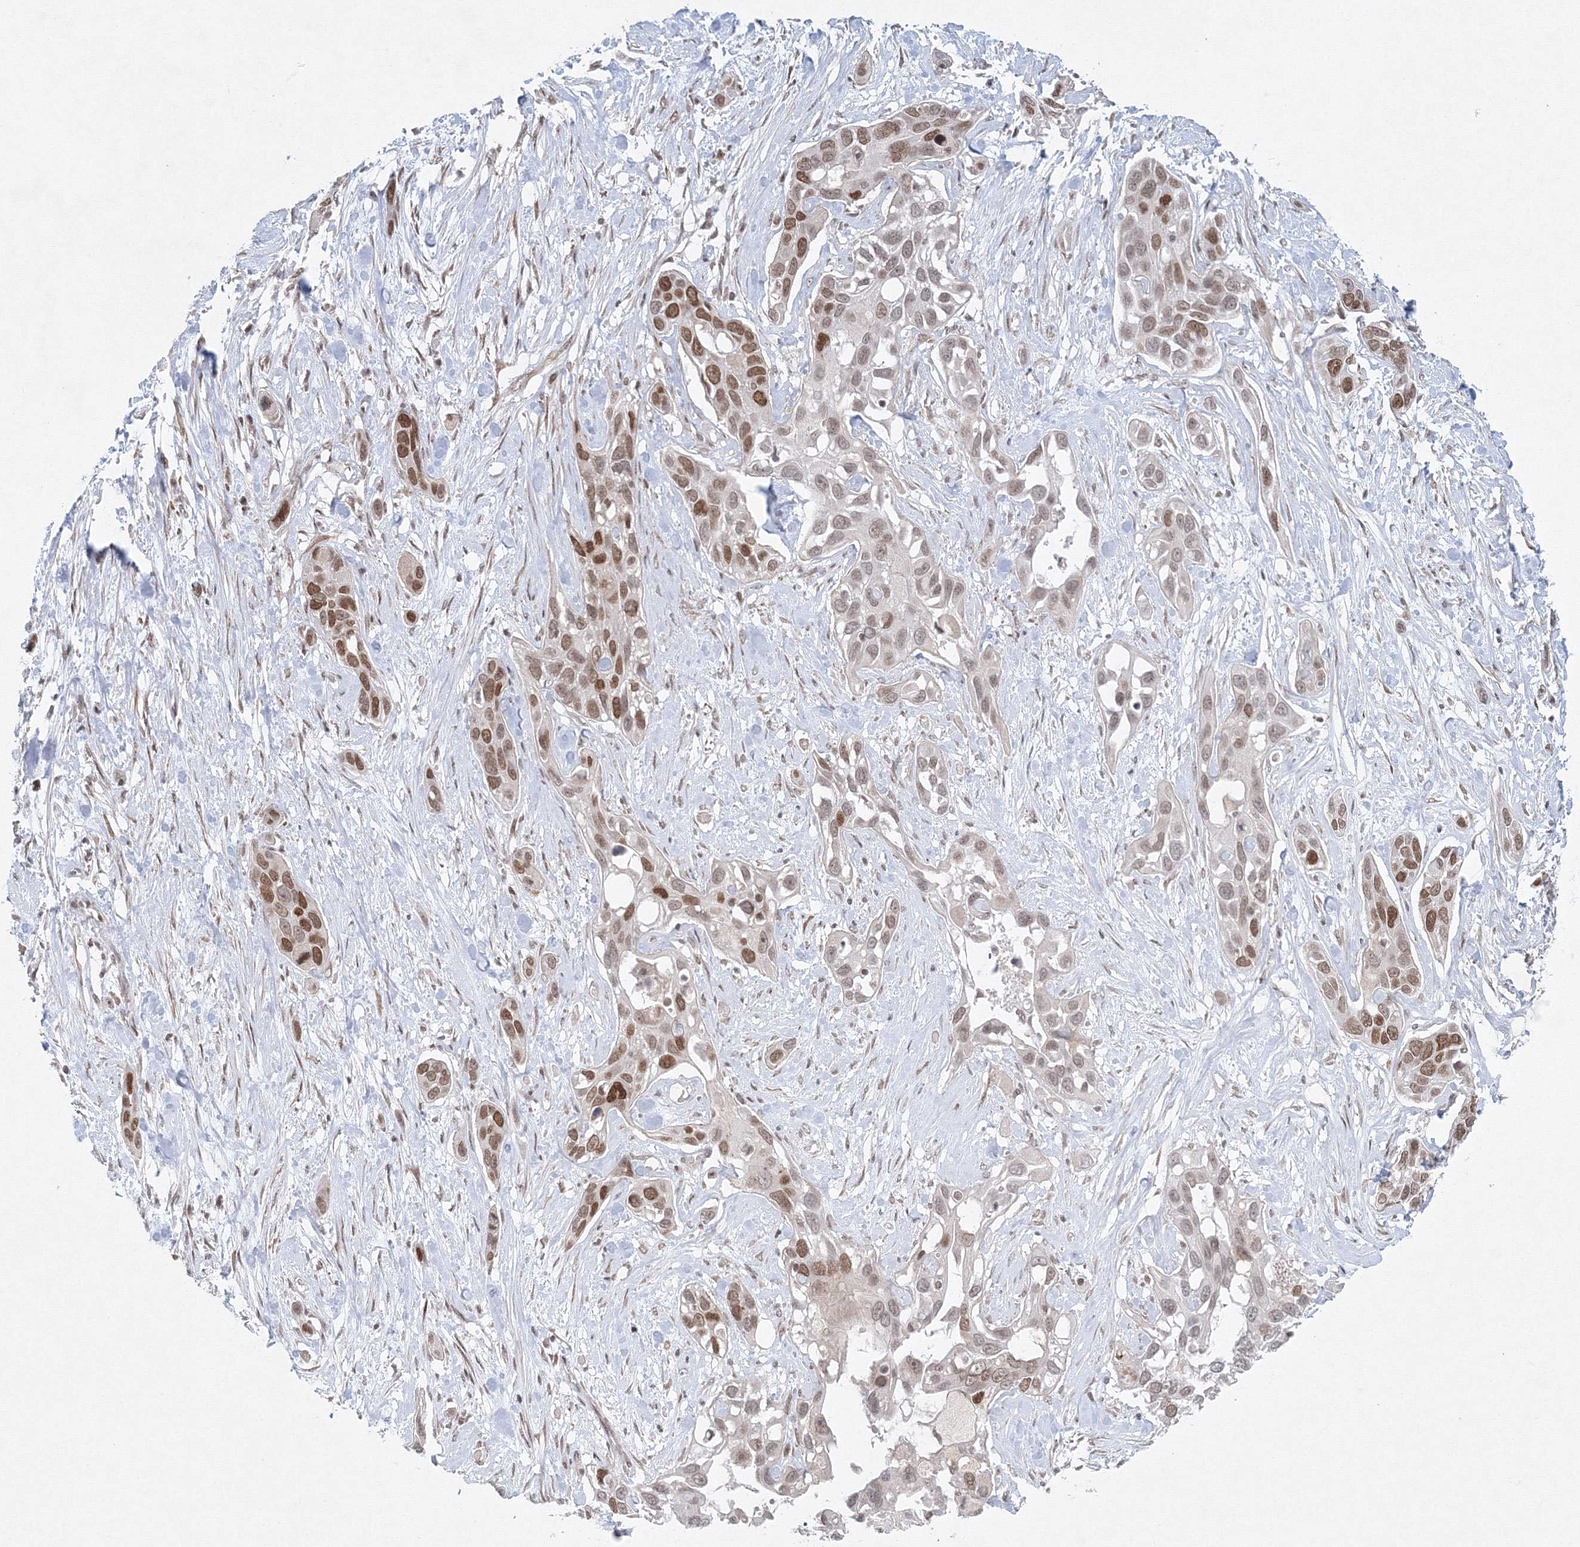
{"staining": {"intensity": "moderate", "quantity": "25%-75%", "location": "nuclear"}, "tissue": "pancreatic cancer", "cell_type": "Tumor cells", "image_type": "cancer", "snomed": [{"axis": "morphology", "description": "Adenocarcinoma, NOS"}, {"axis": "topography", "description": "Pancreas"}], "caption": "Protein expression by IHC shows moderate nuclear expression in about 25%-75% of tumor cells in adenocarcinoma (pancreatic). Ihc stains the protein in brown and the nuclei are stained blue.", "gene": "KIF4A", "patient": {"sex": "female", "age": 60}}